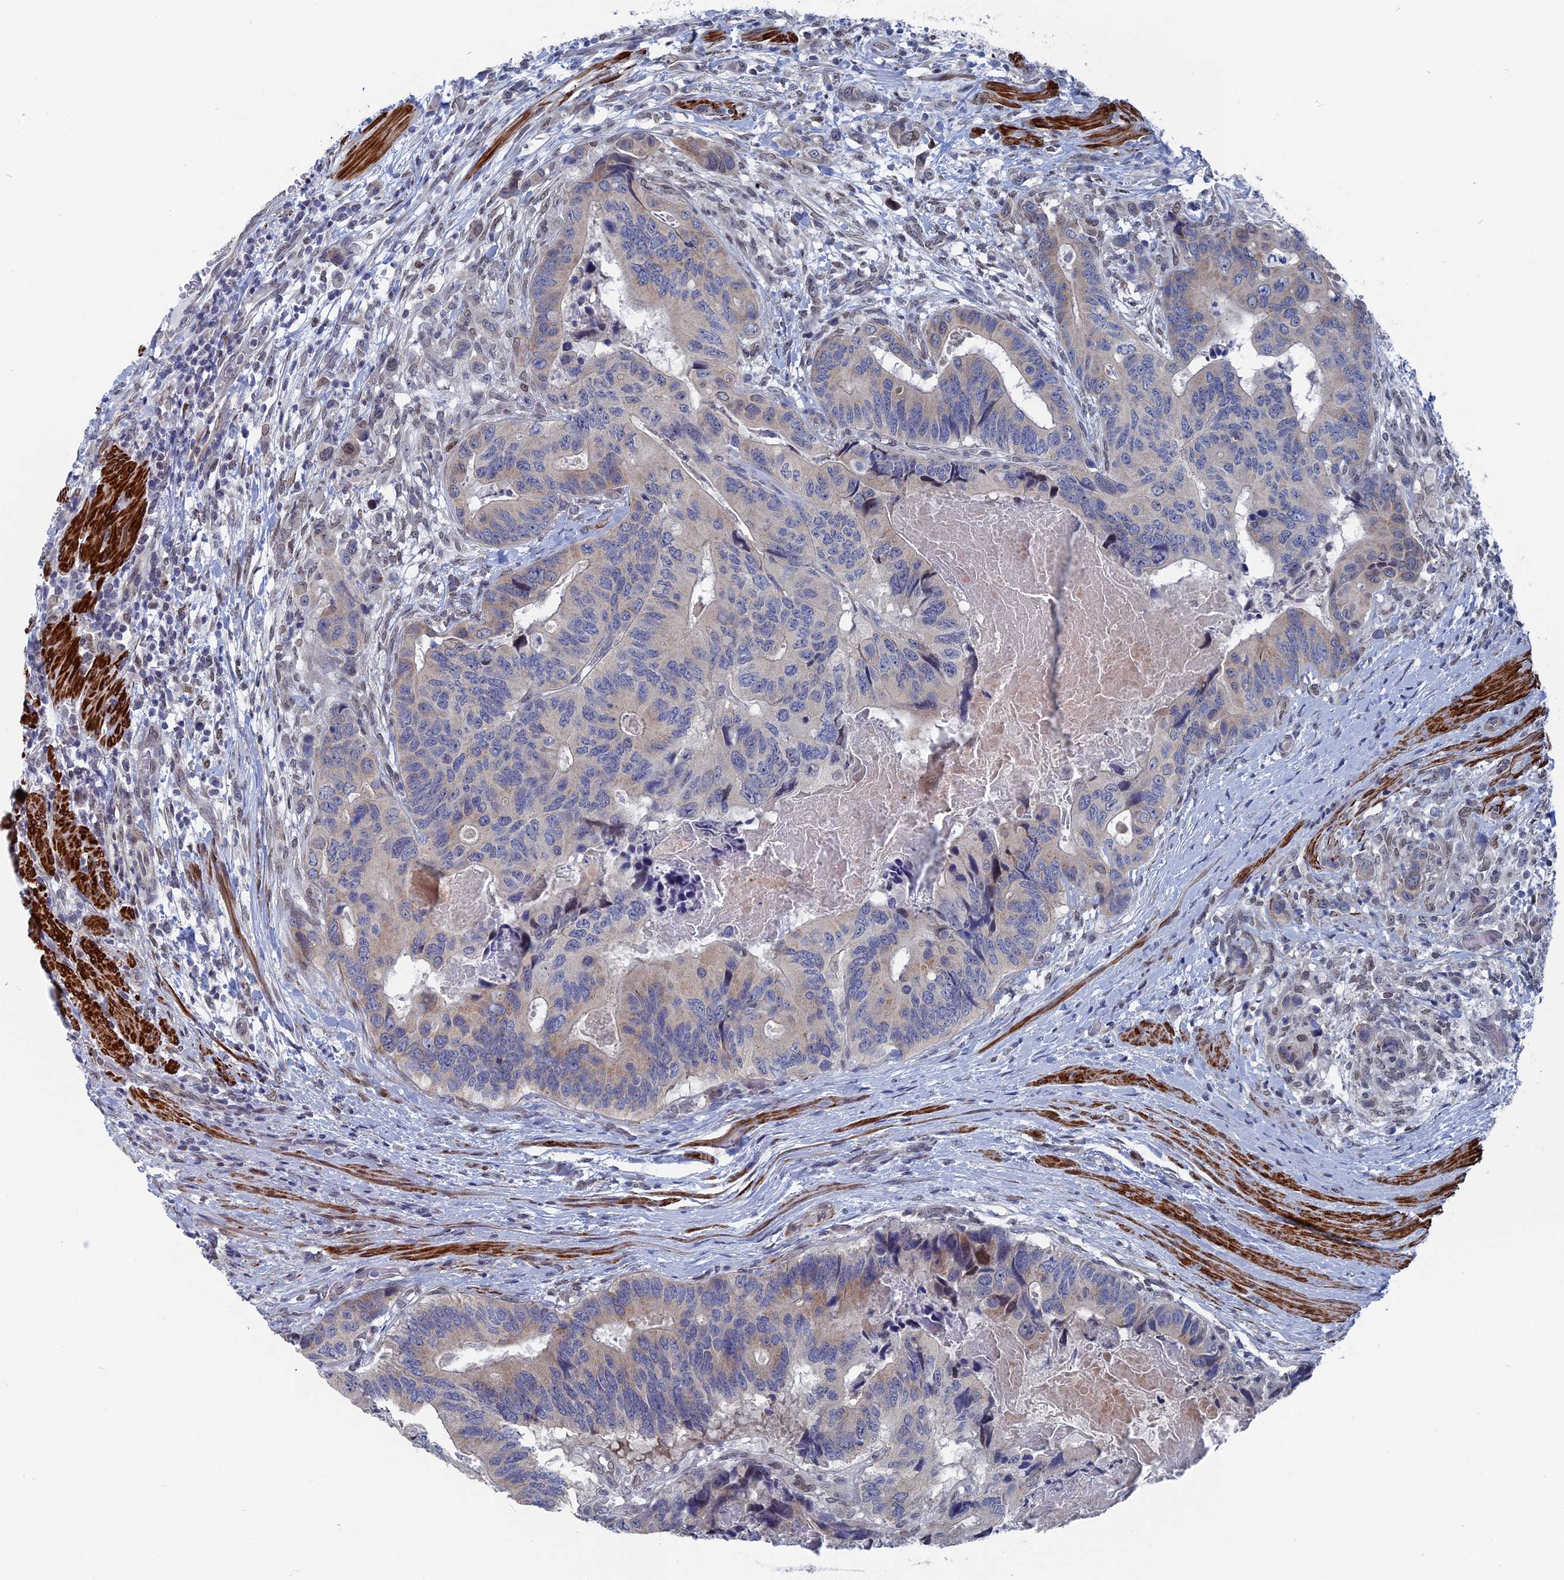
{"staining": {"intensity": "negative", "quantity": "none", "location": "none"}, "tissue": "colorectal cancer", "cell_type": "Tumor cells", "image_type": "cancer", "snomed": [{"axis": "morphology", "description": "Adenocarcinoma, NOS"}, {"axis": "topography", "description": "Colon"}], "caption": "Immunohistochemistry micrograph of neoplastic tissue: colorectal cancer stained with DAB (3,3'-diaminobenzidine) displays no significant protein expression in tumor cells.", "gene": "MTRF1", "patient": {"sex": "male", "age": 84}}